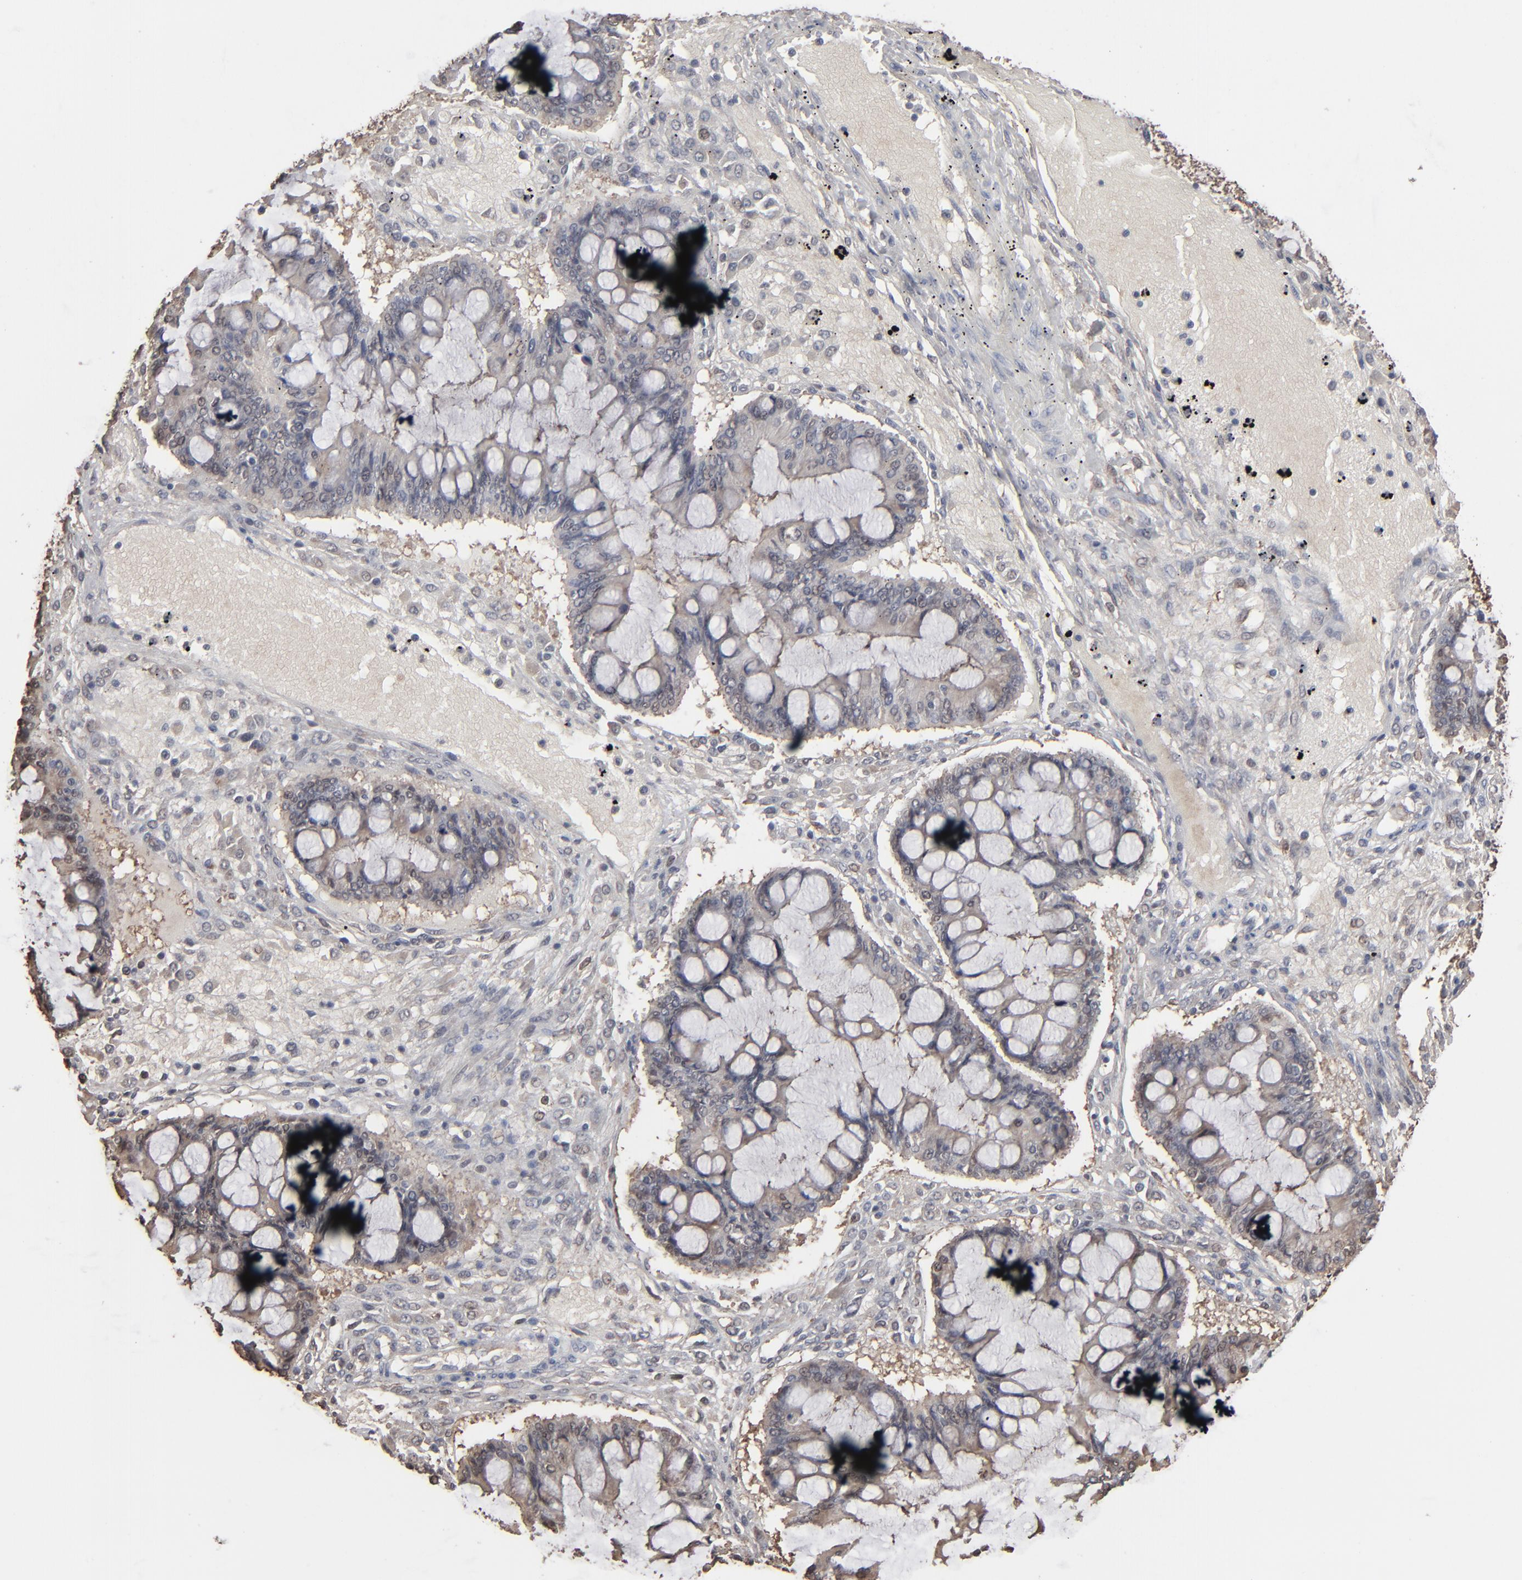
{"staining": {"intensity": "weak", "quantity": ">75%", "location": "cytoplasmic/membranous"}, "tissue": "ovarian cancer", "cell_type": "Tumor cells", "image_type": "cancer", "snomed": [{"axis": "morphology", "description": "Cystadenocarcinoma, mucinous, NOS"}, {"axis": "topography", "description": "Ovary"}], "caption": "Brown immunohistochemical staining in human ovarian cancer shows weak cytoplasmic/membranous staining in approximately >75% of tumor cells.", "gene": "NME1-NME2", "patient": {"sex": "female", "age": 73}}